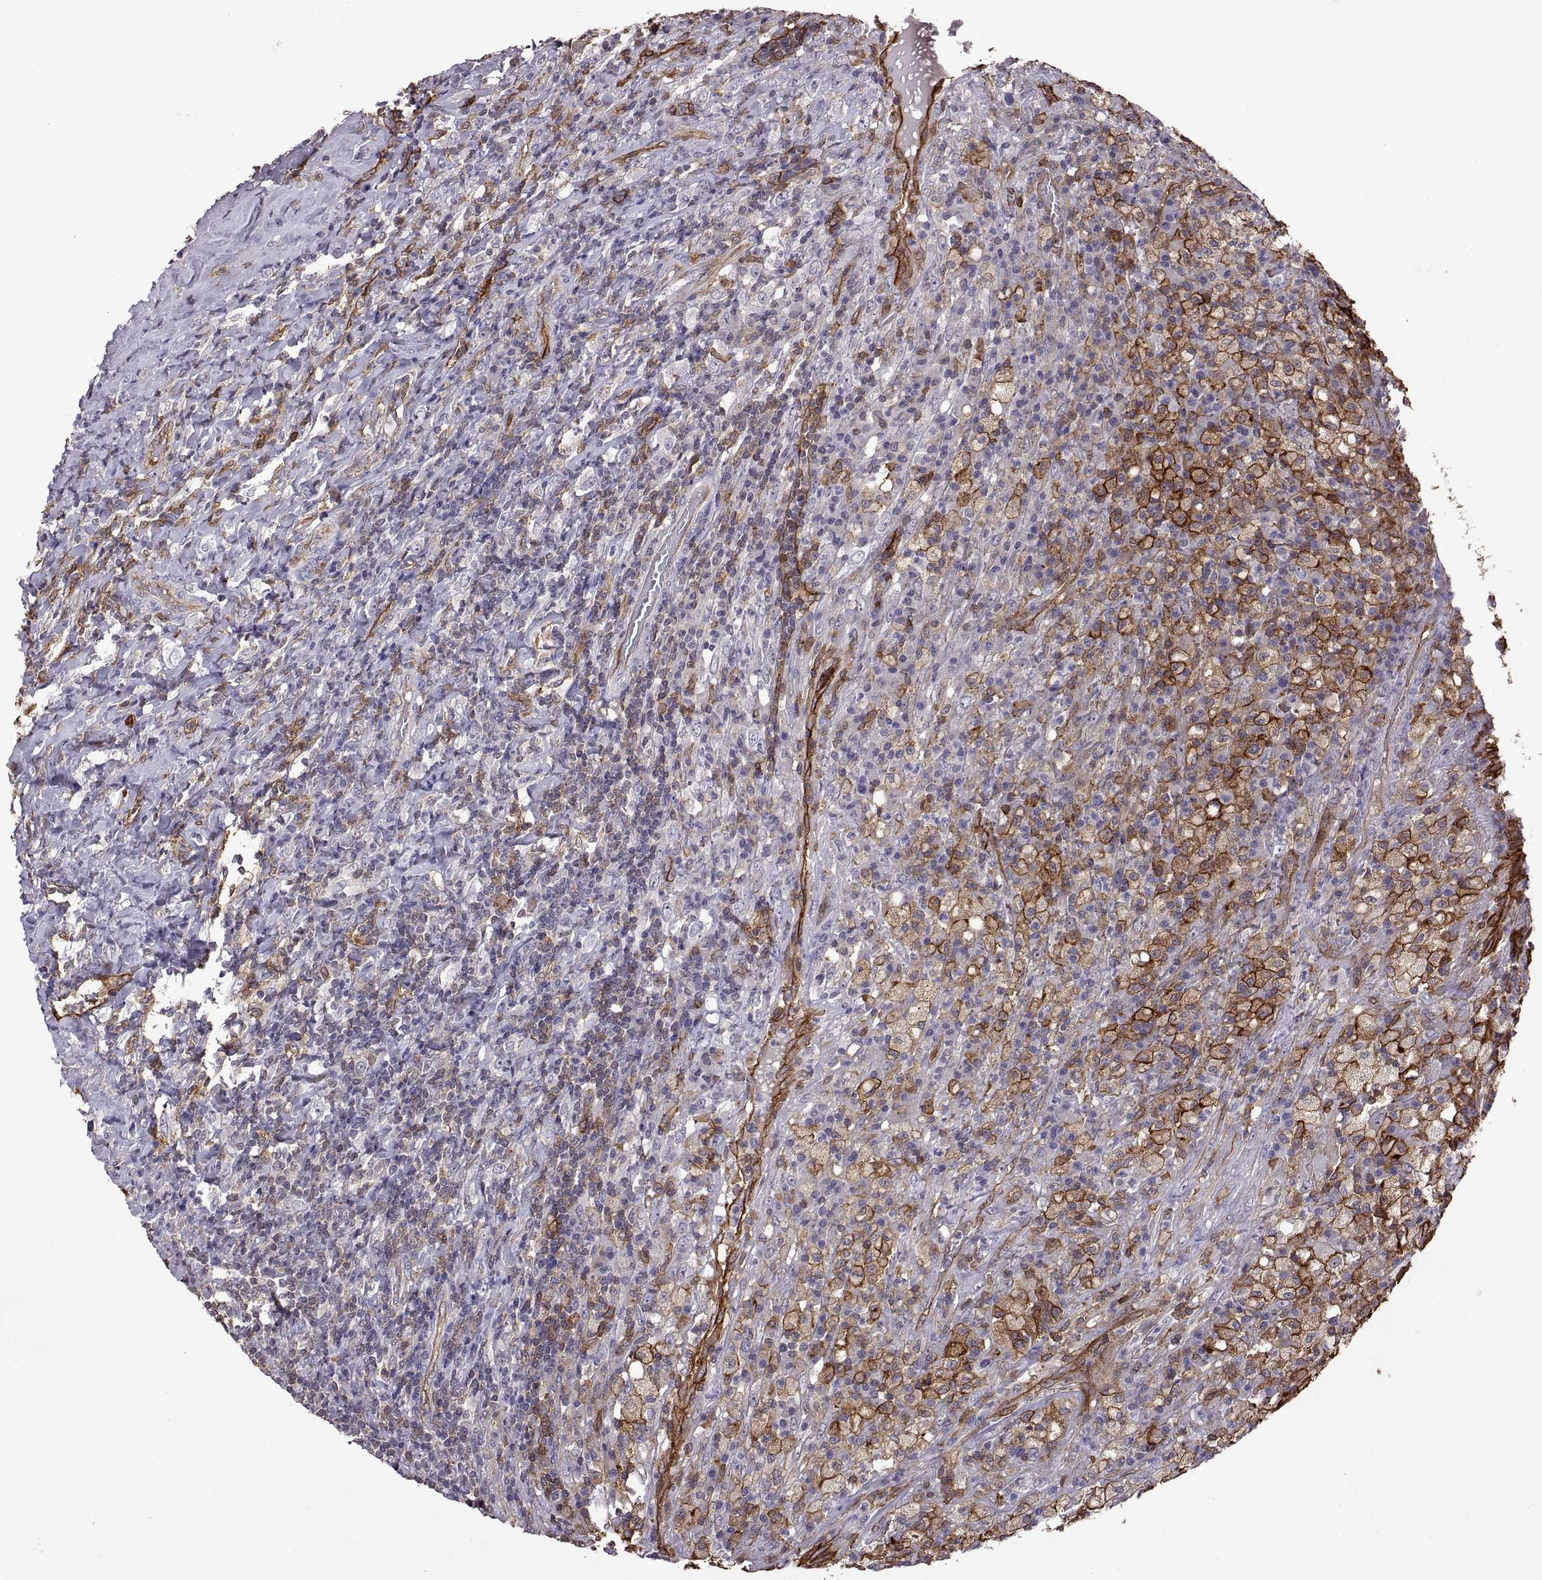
{"staining": {"intensity": "strong", "quantity": "<25%", "location": "cytoplasmic/membranous"}, "tissue": "testis cancer", "cell_type": "Tumor cells", "image_type": "cancer", "snomed": [{"axis": "morphology", "description": "Necrosis, NOS"}, {"axis": "morphology", "description": "Carcinoma, Embryonal, NOS"}, {"axis": "topography", "description": "Testis"}], "caption": "Testis cancer (embryonal carcinoma) stained with a protein marker demonstrates strong staining in tumor cells.", "gene": "S100A10", "patient": {"sex": "male", "age": 19}}